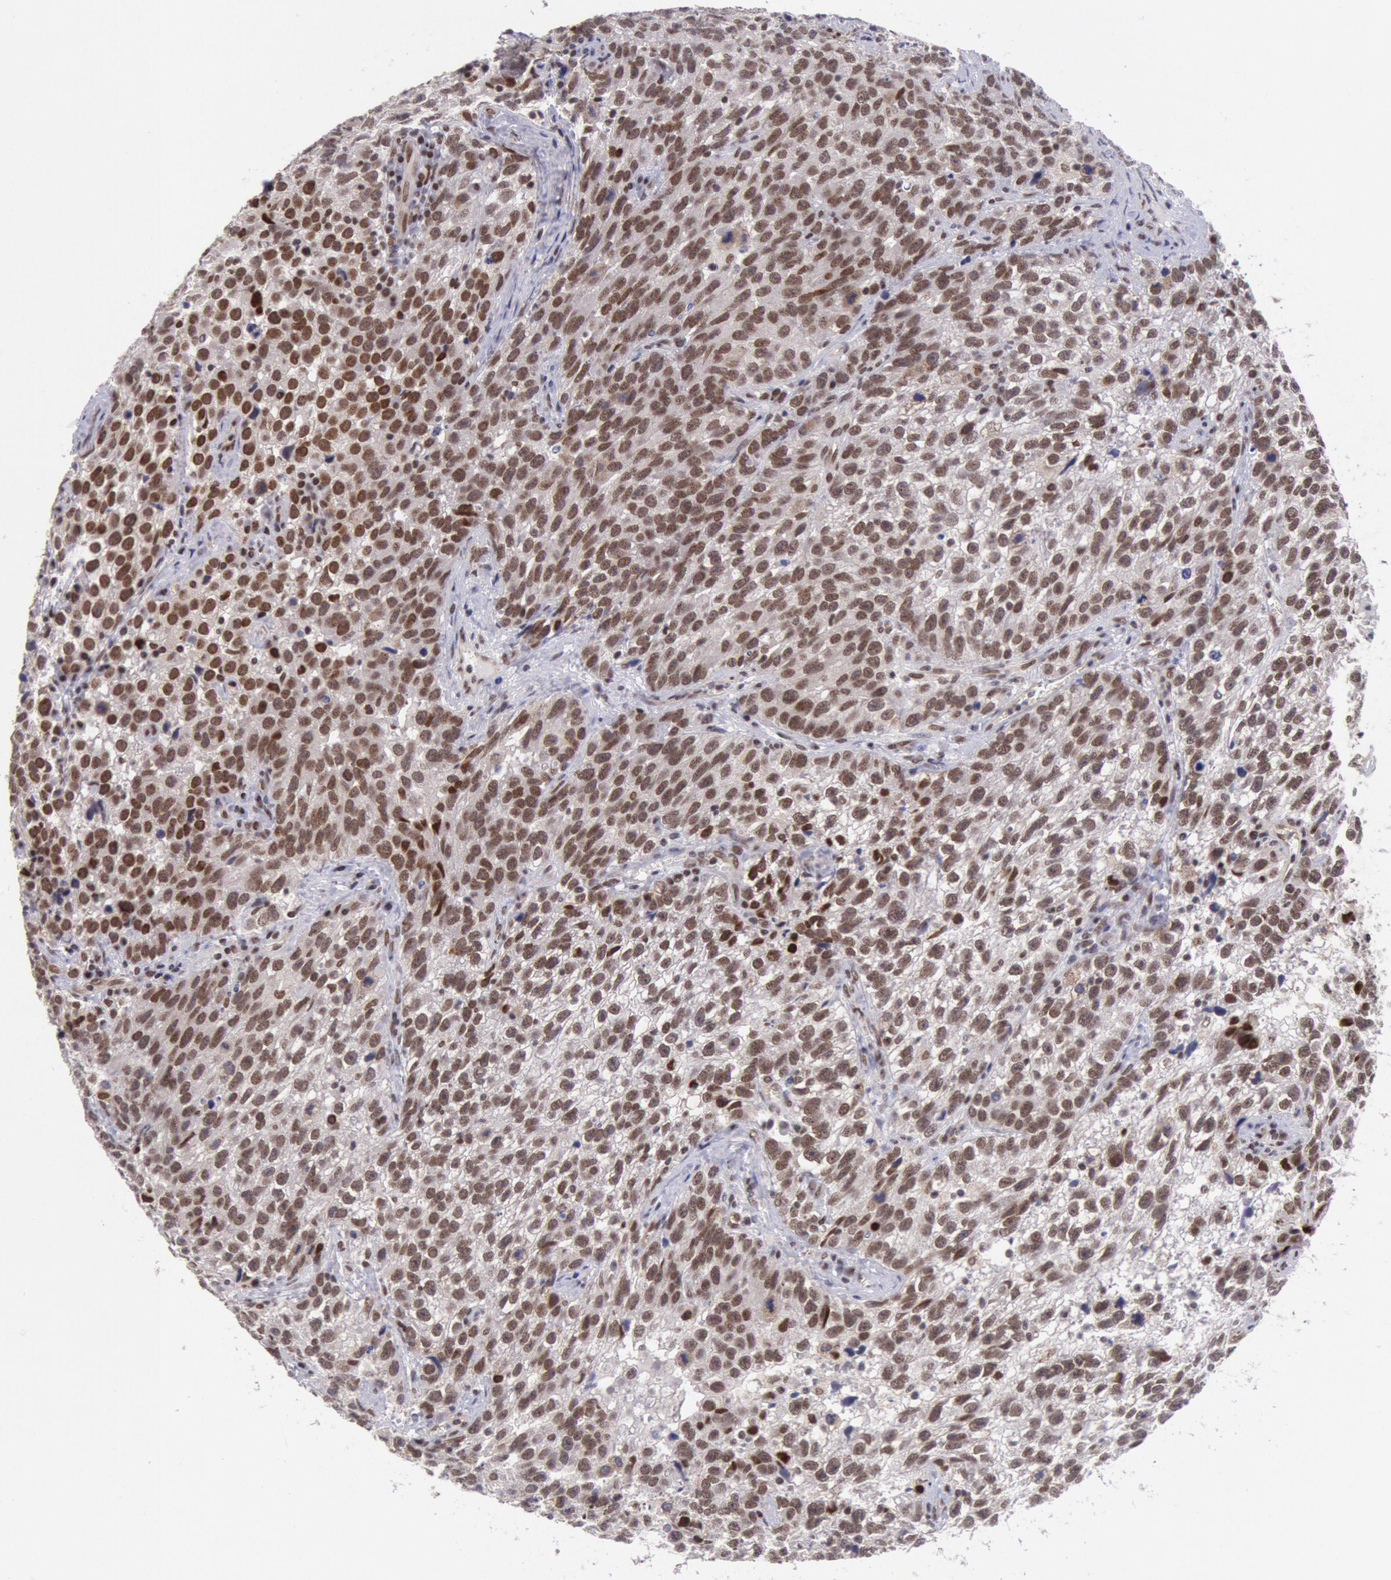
{"staining": {"intensity": "moderate", "quantity": ">75%", "location": "cytoplasmic/membranous,nuclear"}, "tissue": "testis cancer", "cell_type": "Tumor cells", "image_type": "cancer", "snomed": [{"axis": "morphology", "description": "Seminoma, NOS"}, {"axis": "topography", "description": "Testis"}], "caption": "High-power microscopy captured an immunohistochemistry (IHC) micrograph of testis cancer, revealing moderate cytoplasmic/membranous and nuclear positivity in approximately >75% of tumor cells.", "gene": "CDKN2B", "patient": {"sex": "male", "age": 38}}